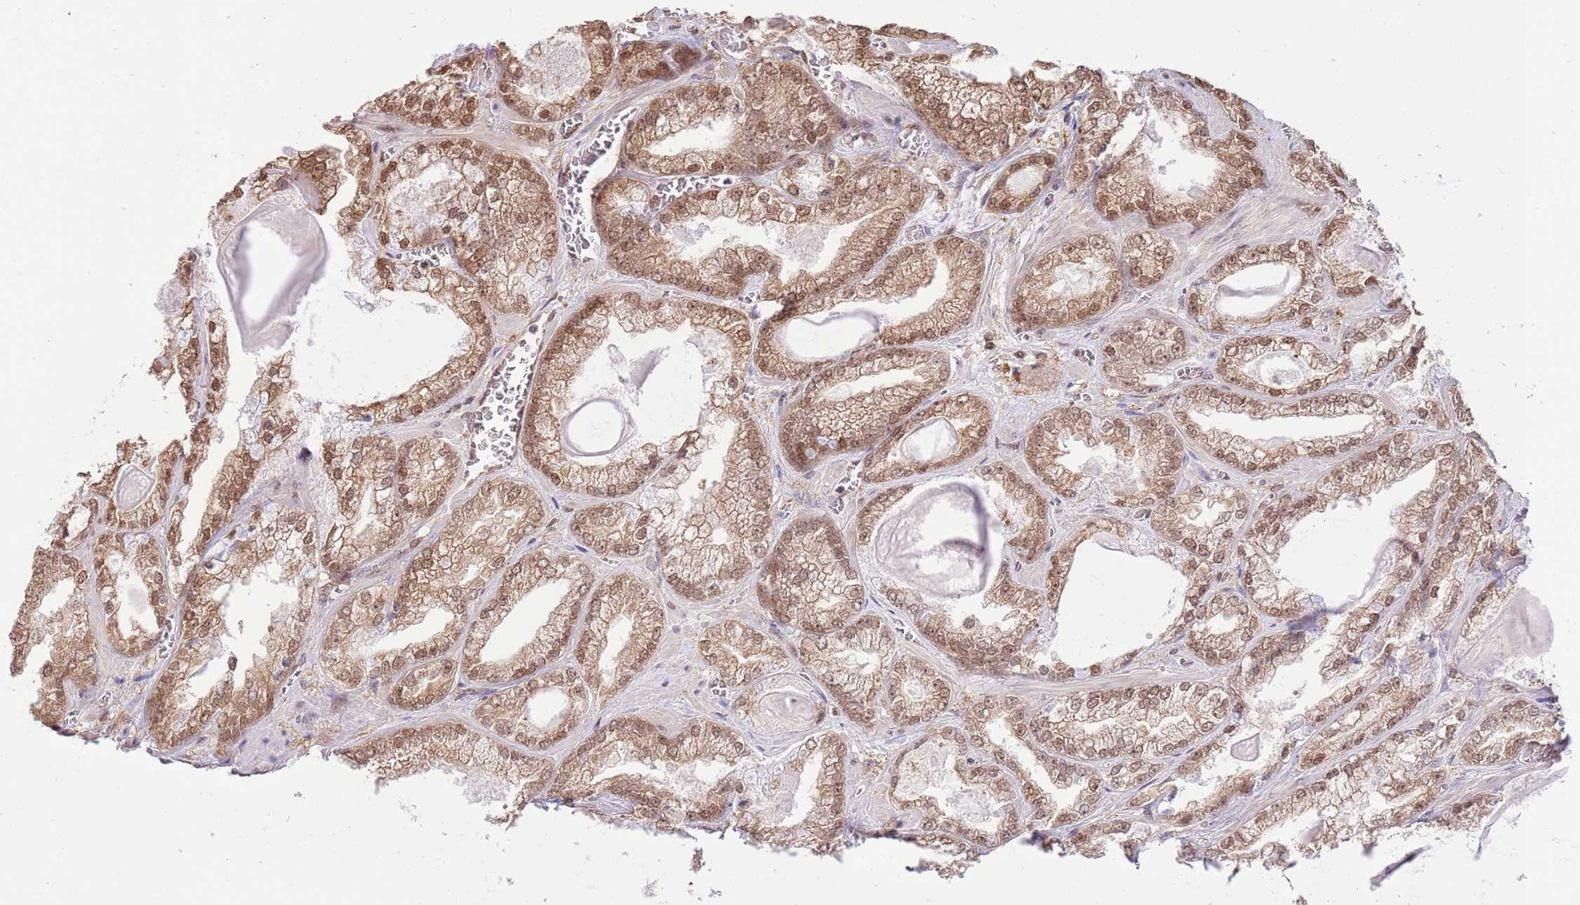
{"staining": {"intensity": "moderate", "quantity": ">75%", "location": "cytoplasmic/membranous,nuclear"}, "tissue": "prostate cancer", "cell_type": "Tumor cells", "image_type": "cancer", "snomed": [{"axis": "morphology", "description": "Adenocarcinoma, Low grade"}, {"axis": "topography", "description": "Prostate"}], "caption": "The immunohistochemical stain shows moderate cytoplasmic/membranous and nuclear positivity in tumor cells of prostate cancer (adenocarcinoma (low-grade)) tissue.", "gene": "NSFL1C", "patient": {"sex": "male", "age": 57}}